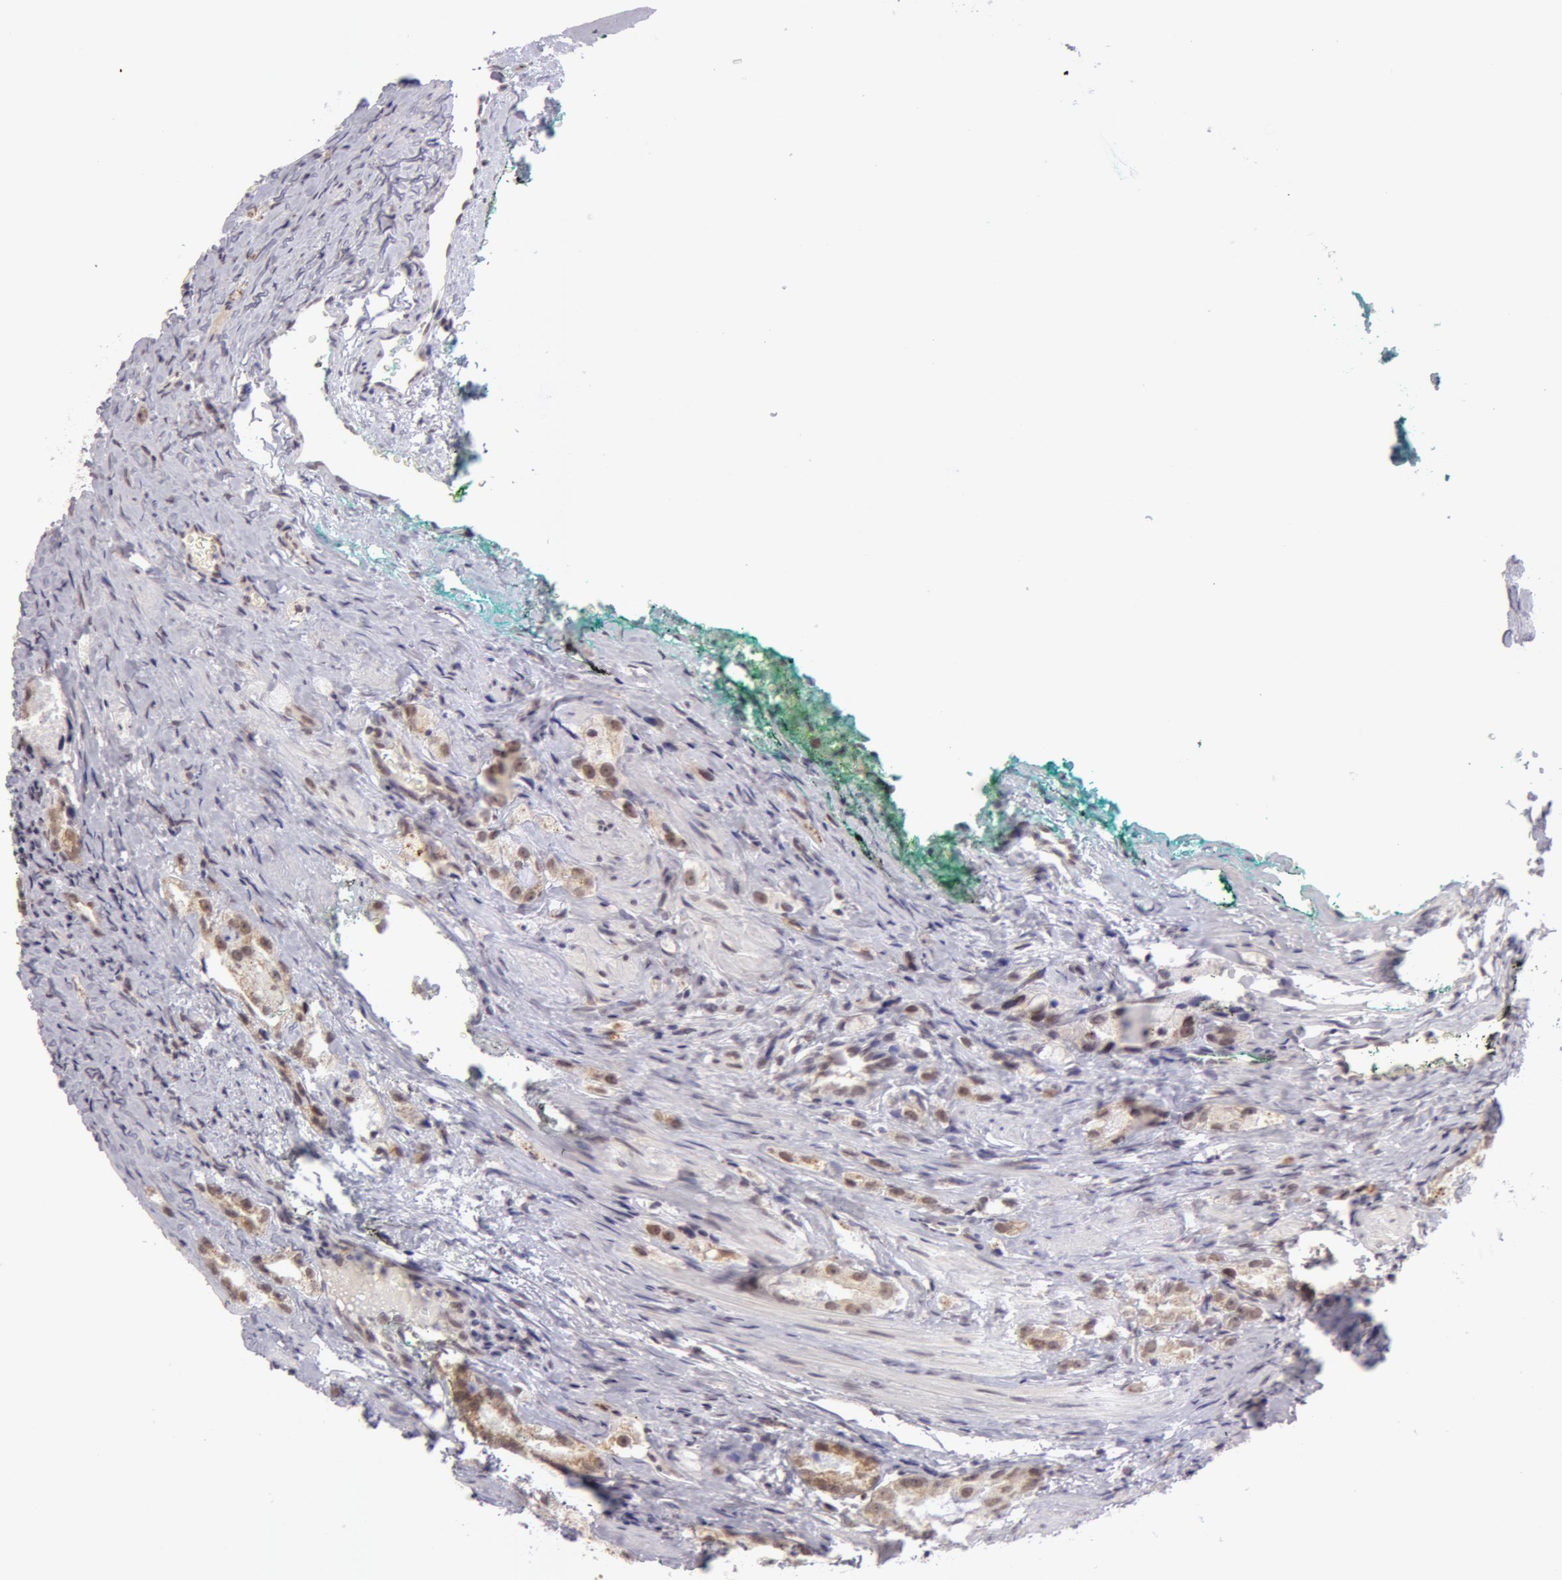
{"staining": {"intensity": "weak", "quantity": "25%-75%", "location": "nuclear"}, "tissue": "prostate cancer", "cell_type": "Tumor cells", "image_type": "cancer", "snomed": [{"axis": "morphology", "description": "Adenocarcinoma, High grade"}, {"axis": "topography", "description": "Prostate"}], "caption": "This image reveals IHC staining of prostate cancer, with low weak nuclear staining in about 25%-75% of tumor cells.", "gene": "VRTN", "patient": {"sex": "male", "age": 63}}